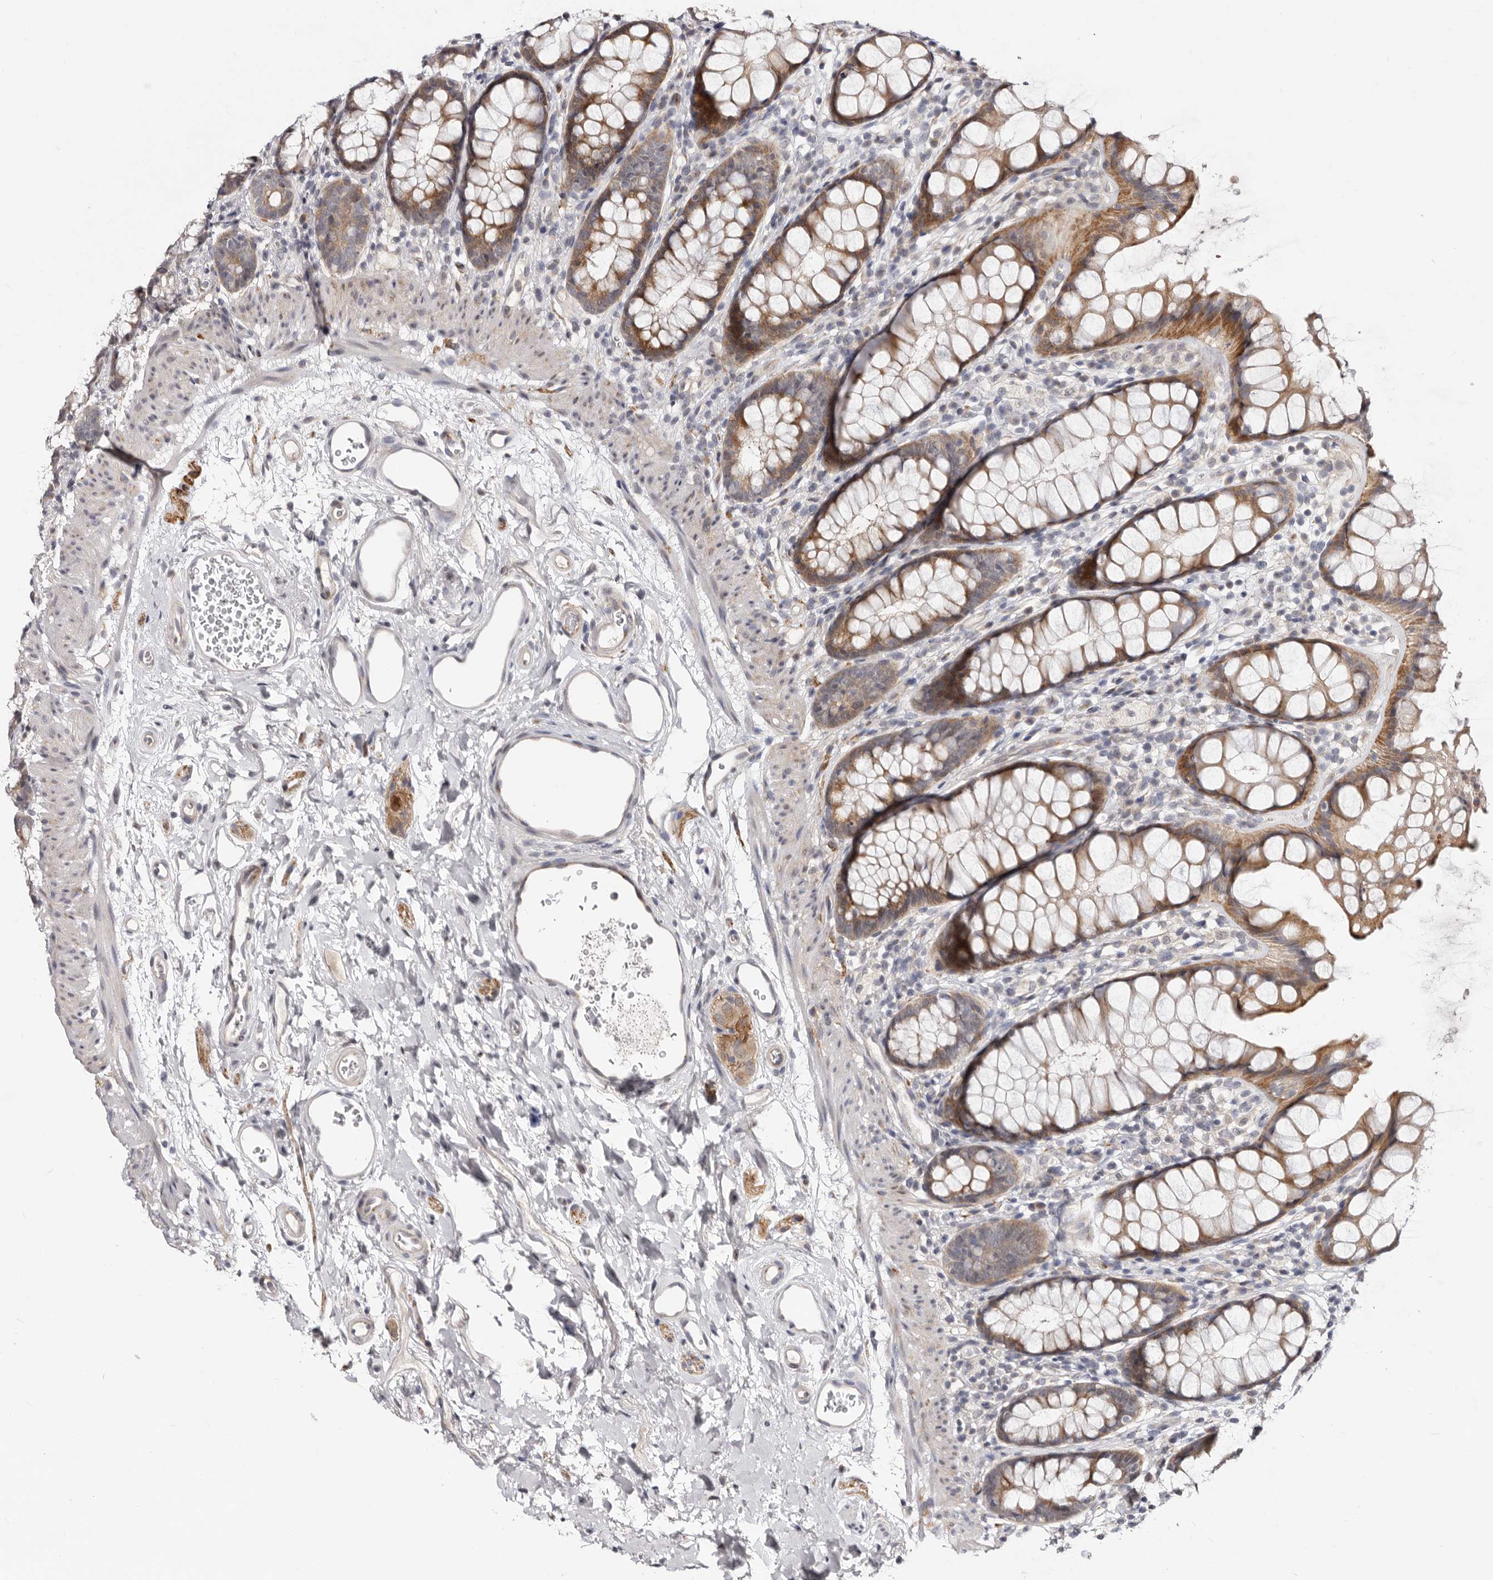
{"staining": {"intensity": "moderate", "quantity": ">75%", "location": "cytoplasmic/membranous"}, "tissue": "rectum", "cell_type": "Glandular cells", "image_type": "normal", "snomed": [{"axis": "morphology", "description": "Normal tissue, NOS"}, {"axis": "topography", "description": "Rectum"}], "caption": "Rectum stained with DAB immunohistochemistry (IHC) demonstrates medium levels of moderate cytoplasmic/membranous positivity in approximately >75% of glandular cells.", "gene": "KLHL4", "patient": {"sex": "female", "age": 65}}